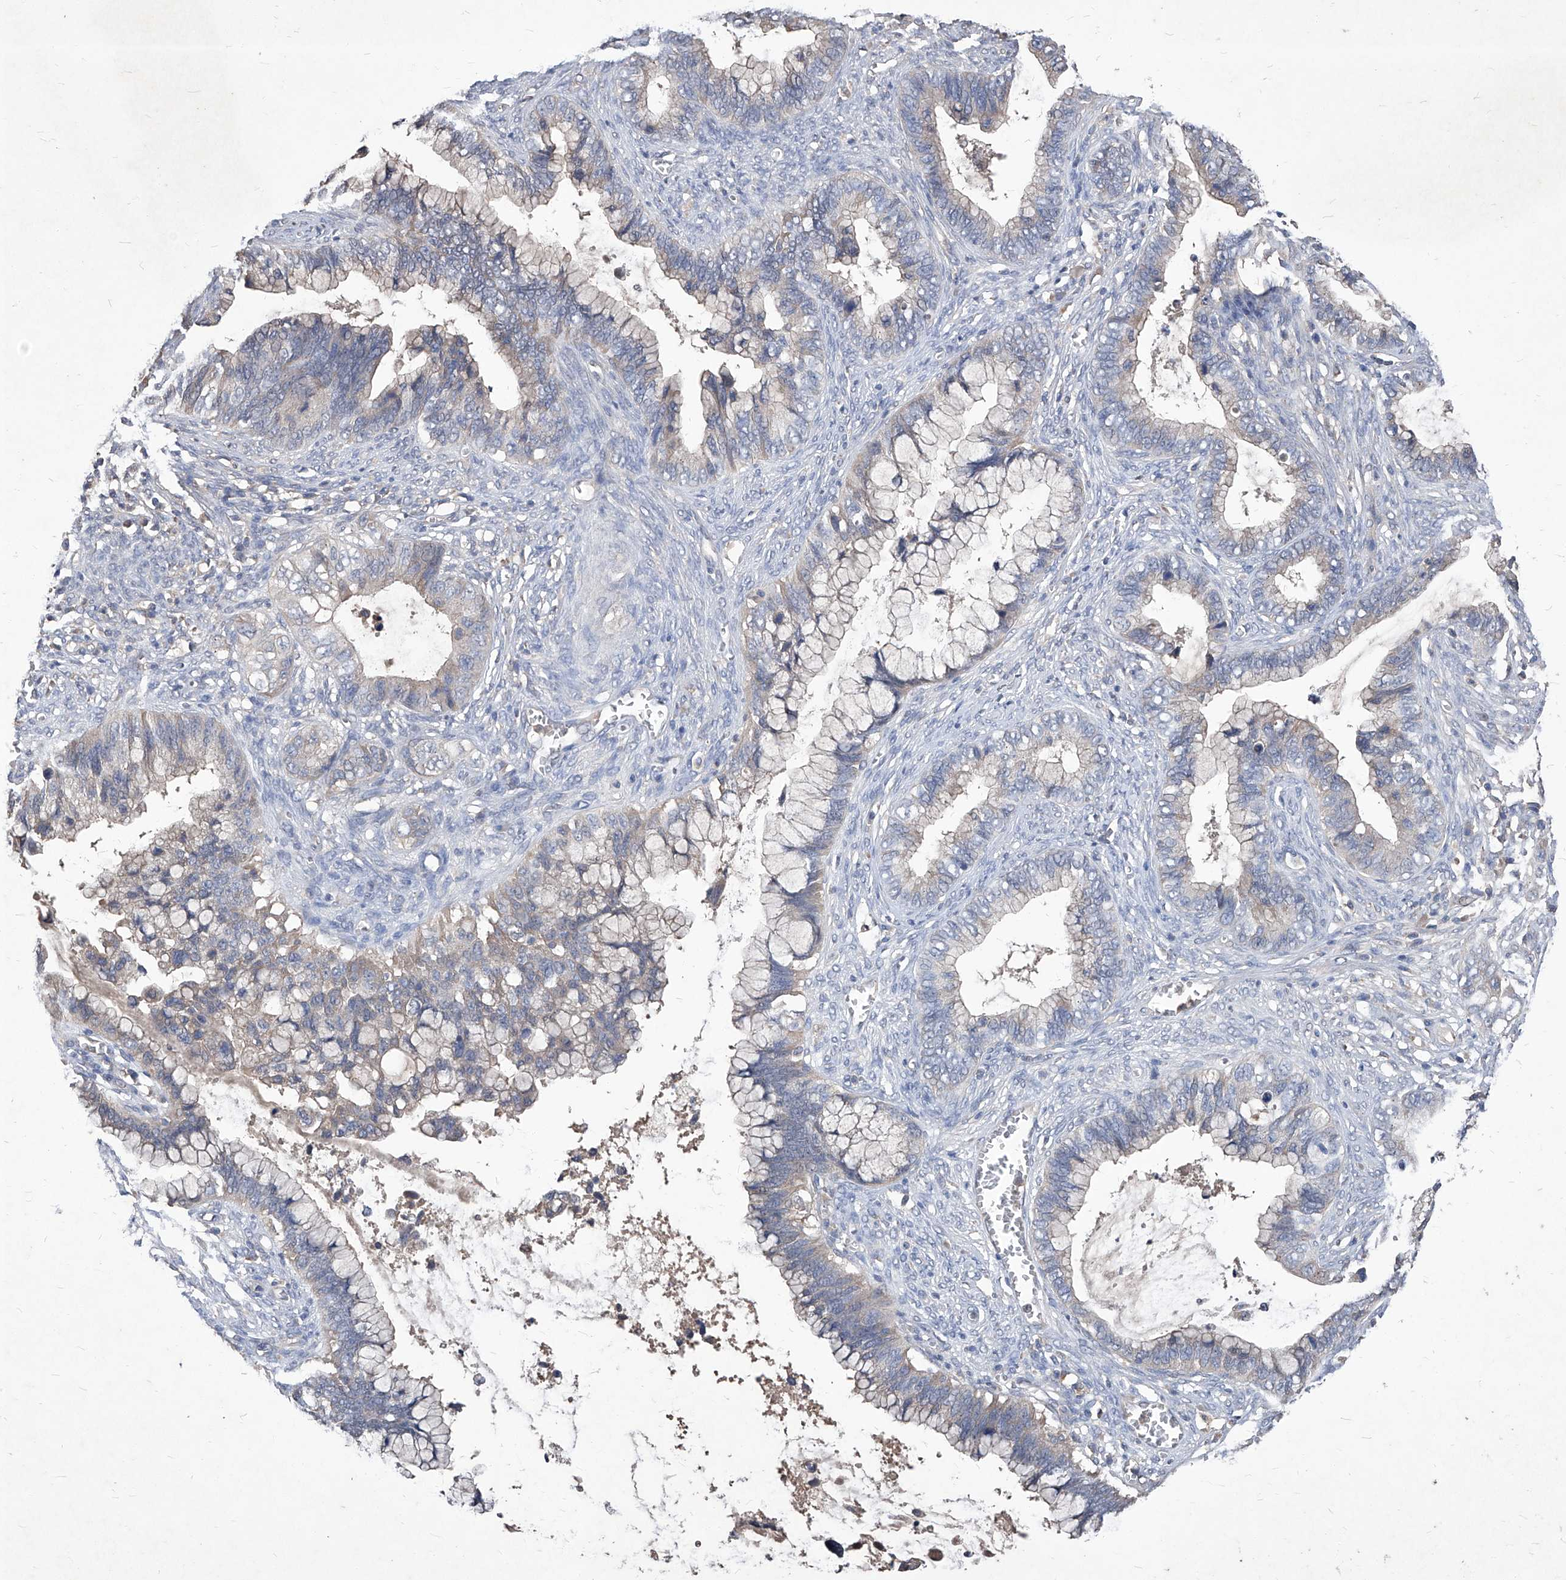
{"staining": {"intensity": "weak", "quantity": "<25%", "location": "cytoplasmic/membranous"}, "tissue": "cervical cancer", "cell_type": "Tumor cells", "image_type": "cancer", "snomed": [{"axis": "morphology", "description": "Adenocarcinoma, NOS"}, {"axis": "topography", "description": "Cervix"}], "caption": "A high-resolution histopathology image shows immunohistochemistry (IHC) staining of adenocarcinoma (cervical), which shows no significant expression in tumor cells.", "gene": "SYNGR1", "patient": {"sex": "female", "age": 44}}